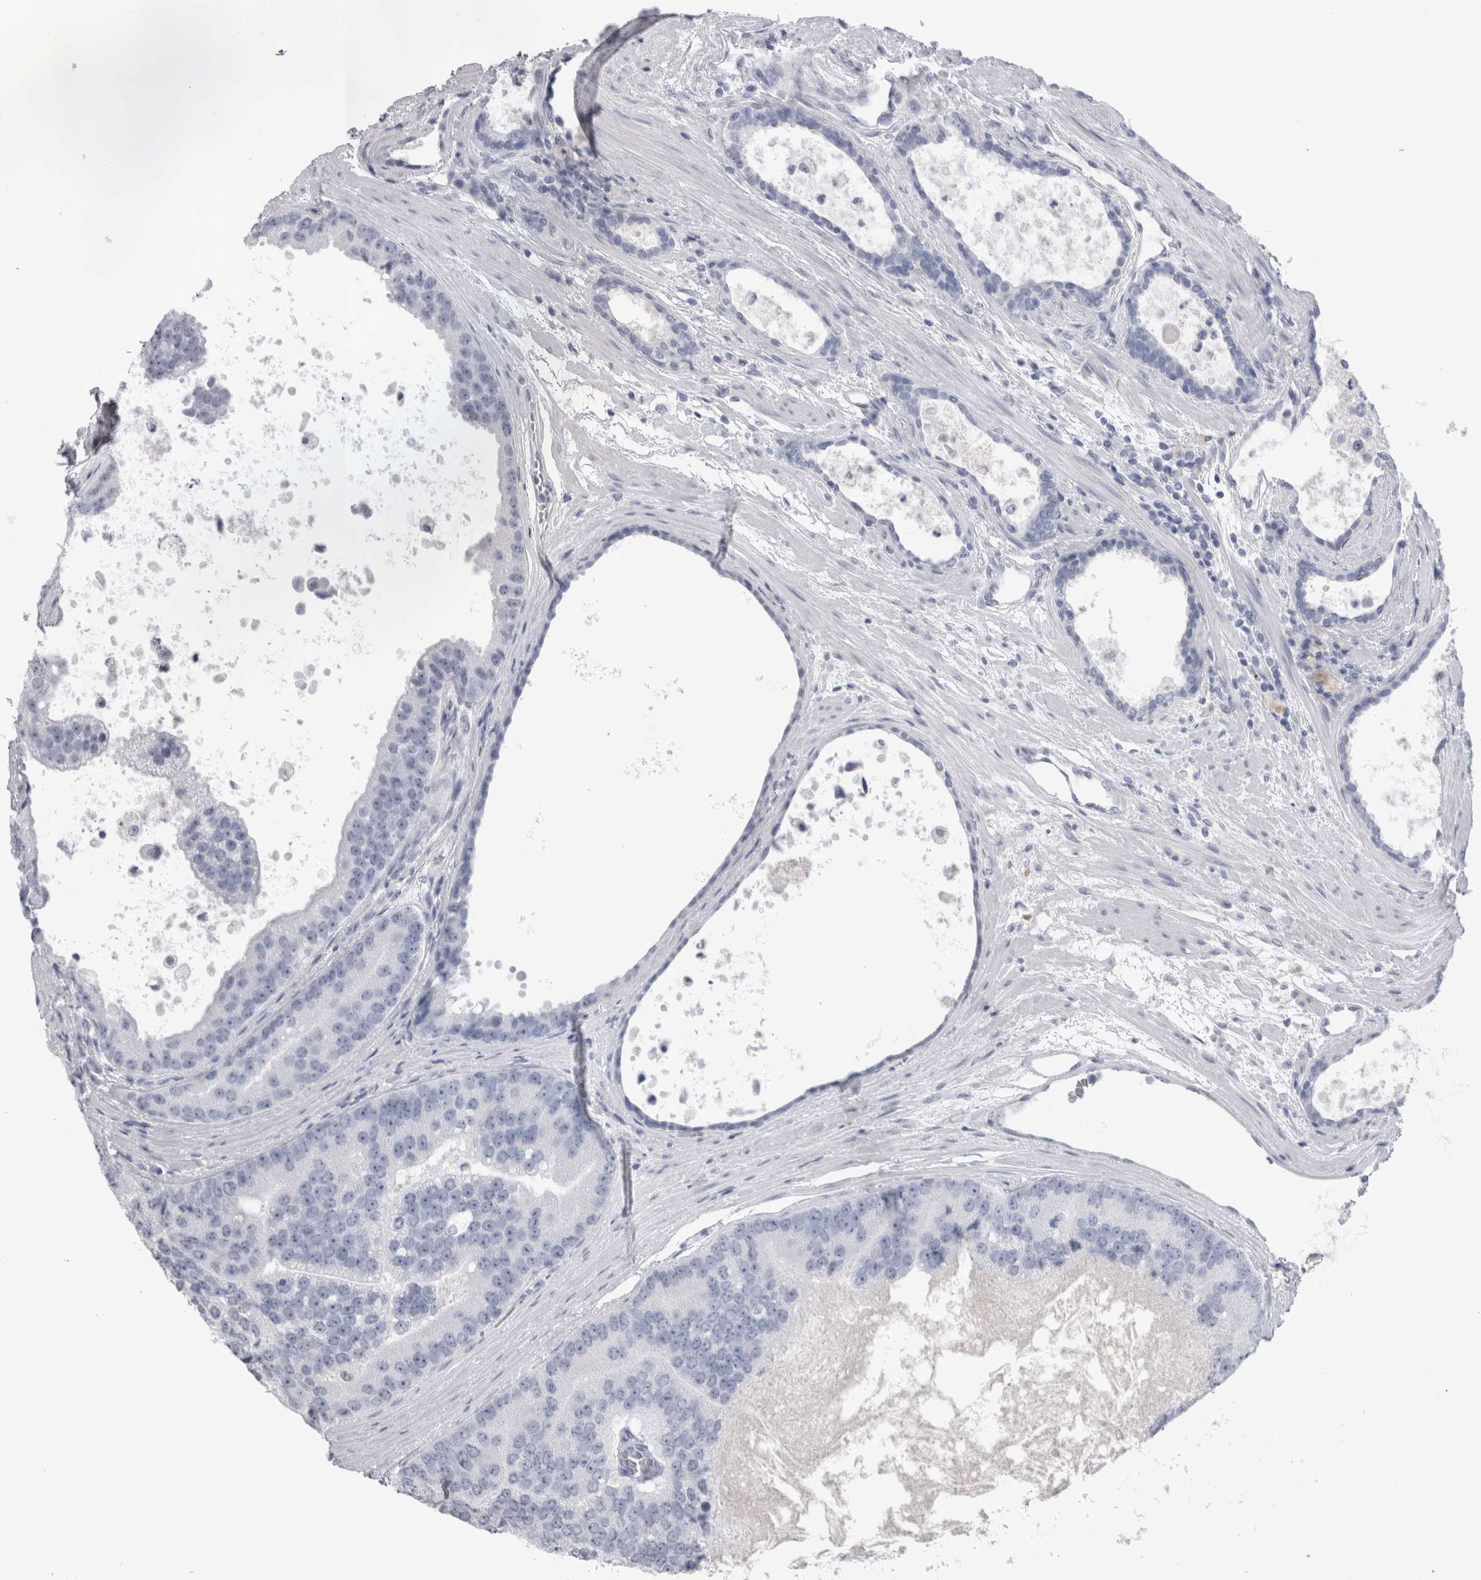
{"staining": {"intensity": "negative", "quantity": "none", "location": "none"}, "tissue": "prostate cancer", "cell_type": "Tumor cells", "image_type": "cancer", "snomed": [{"axis": "morphology", "description": "Adenocarcinoma, High grade"}, {"axis": "topography", "description": "Prostate"}], "caption": "IHC of human adenocarcinoma (high-grade) (prostate) demonstrates no staining in tumor cells.", "gene": "ADAM2", "patient": {"sex": "male", "age": 70}}